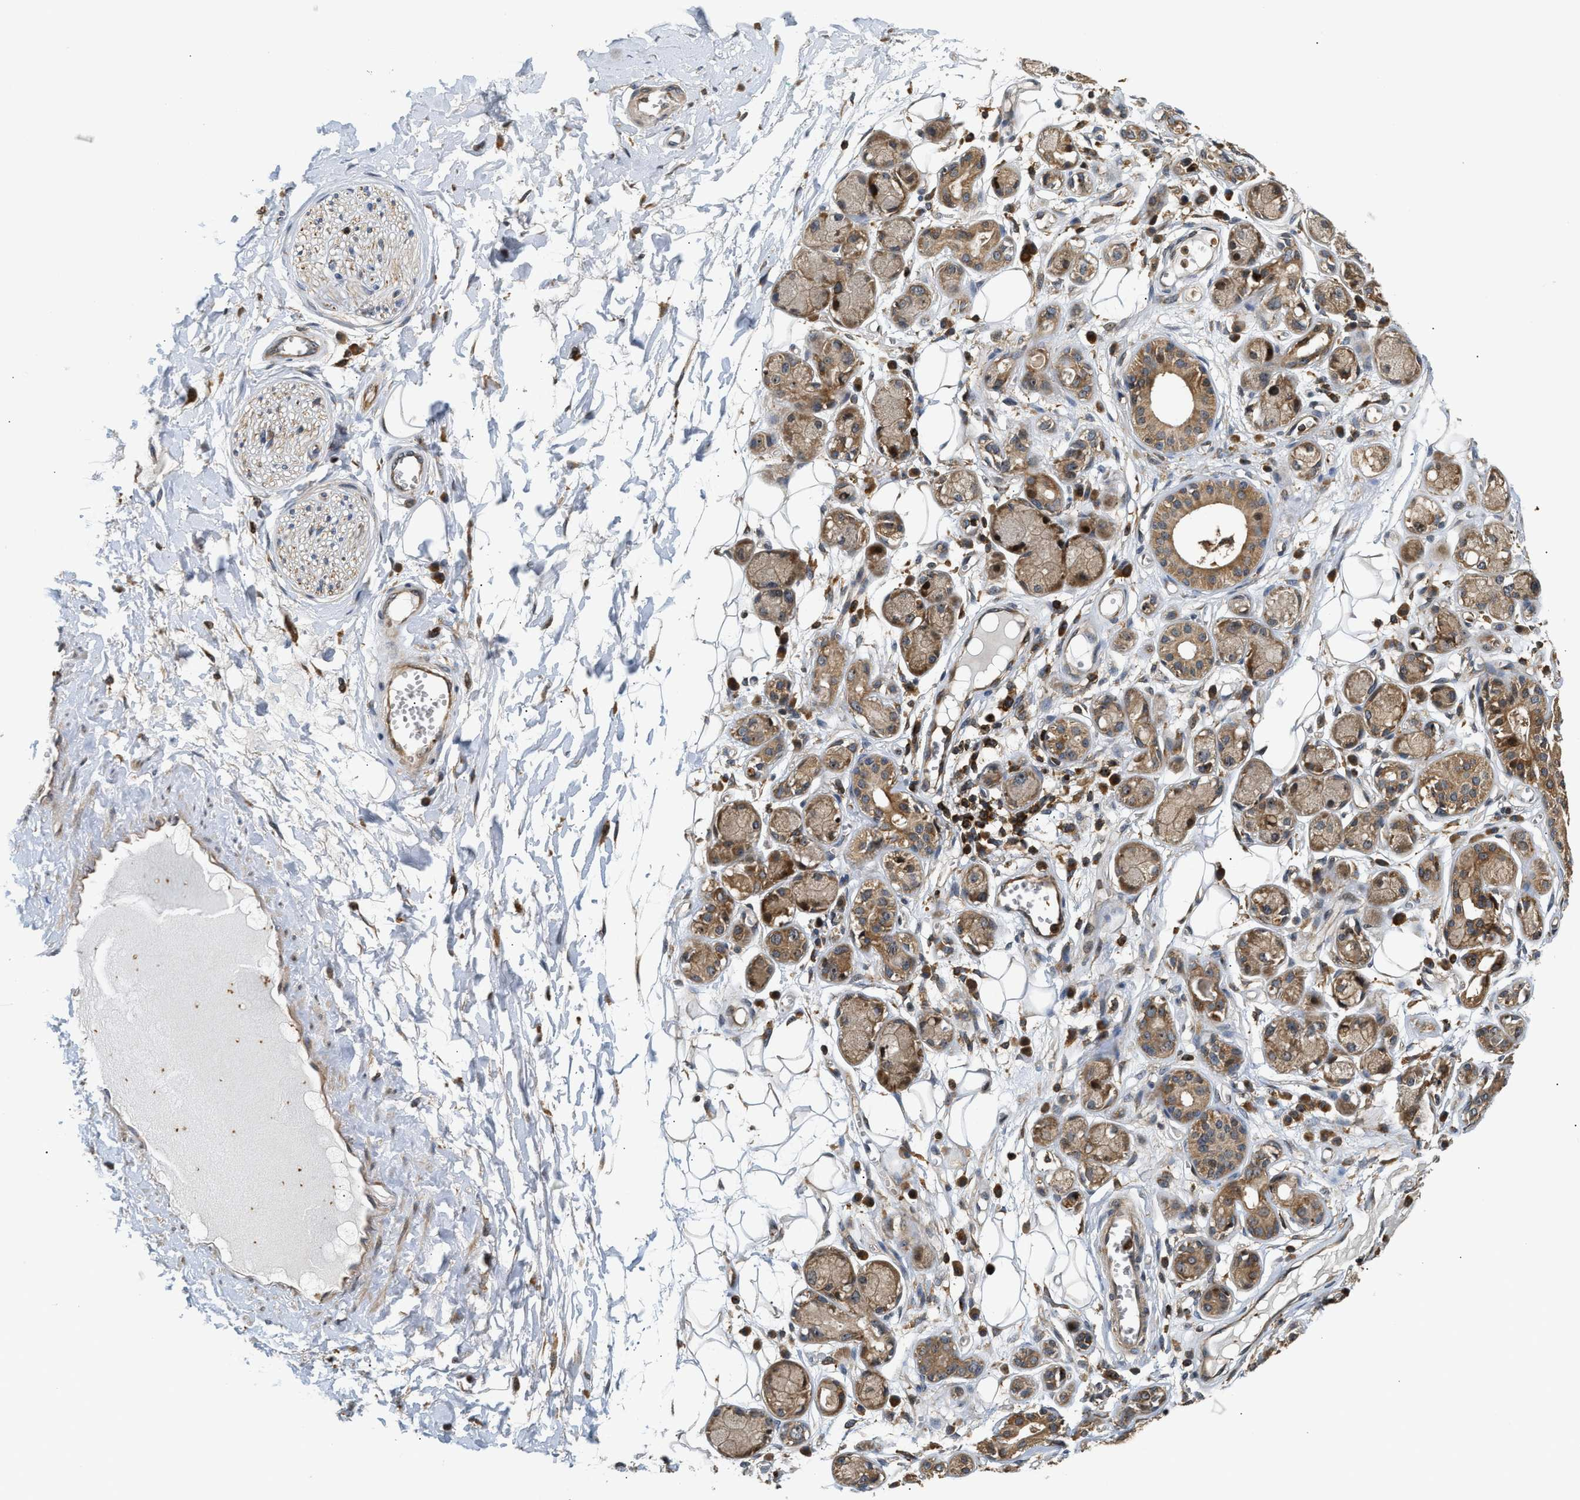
{"staining": {"intensity": "moderate", "quantity": ">75%", "location": "cytoplasmic/membranous"}, "tissue": "adipose tissue", "cell_type": "Adipocytes", "image_type": "normal", "snomed": [{"axis": "morphology", "description": "Normal tissue, NOS"}, {"axis": "morphology", "description": "Inflammation, NOS"}, {"axis": "topography", "description": "Salivary gland"}, {"axis": "topography", "description": "Peripheral nerve tissue"}], "caption": "Immunohistochemical staining of benign human adipose tissue shows >75% levels of moderate cytoplasmic/membranous protein staining in about >75% of adipocytes.", "gene": "SNX5", "patient": {"sex": "female", "age": 75}}